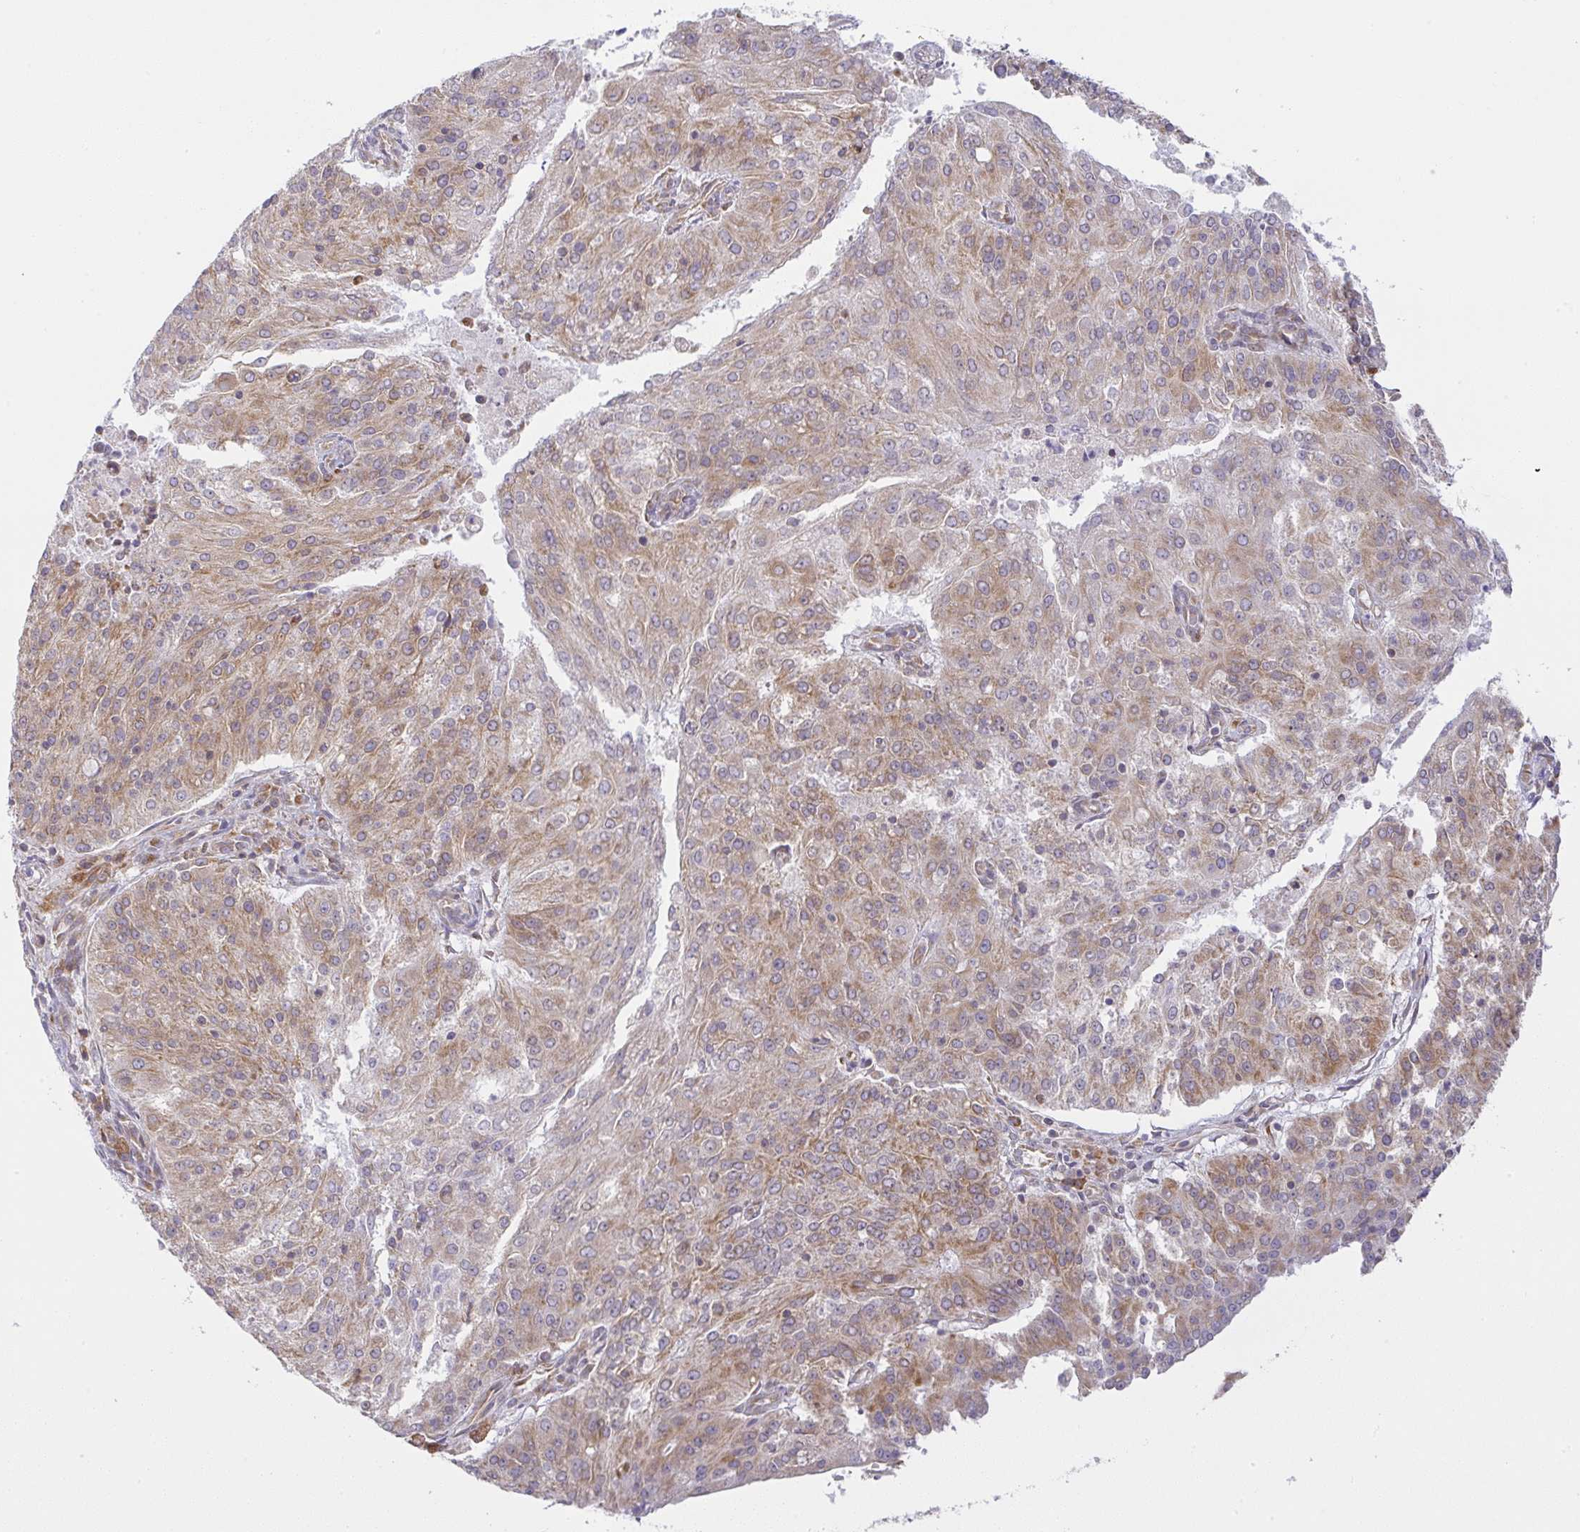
{"staining": {"intensity": "moderate", "quantity": ">75%", "location": "cytoplasmic/membranous"}, "tissue": "endometrial cancer", "cell_type": "Tumor cells", "image_type": "cancer", "snomed": [{"axis": "morphology", "description": "Adenocarcinoma, NOS"}, {"axis": "topography", "description": "Endometrium"}], "caption": "Moderate cytoplasmic/membranous protein positivity is identified in approximately >75% of tumor cells in endometrial adenocarcinoma. (Stains: DAB (3,3'-diaminobenzidine) in brown, nuclei in blue, Microscopy: brightfield microscopy at high magnification).", "gene": "DERL2", "patient": {"sex": "female", "age": 82}}